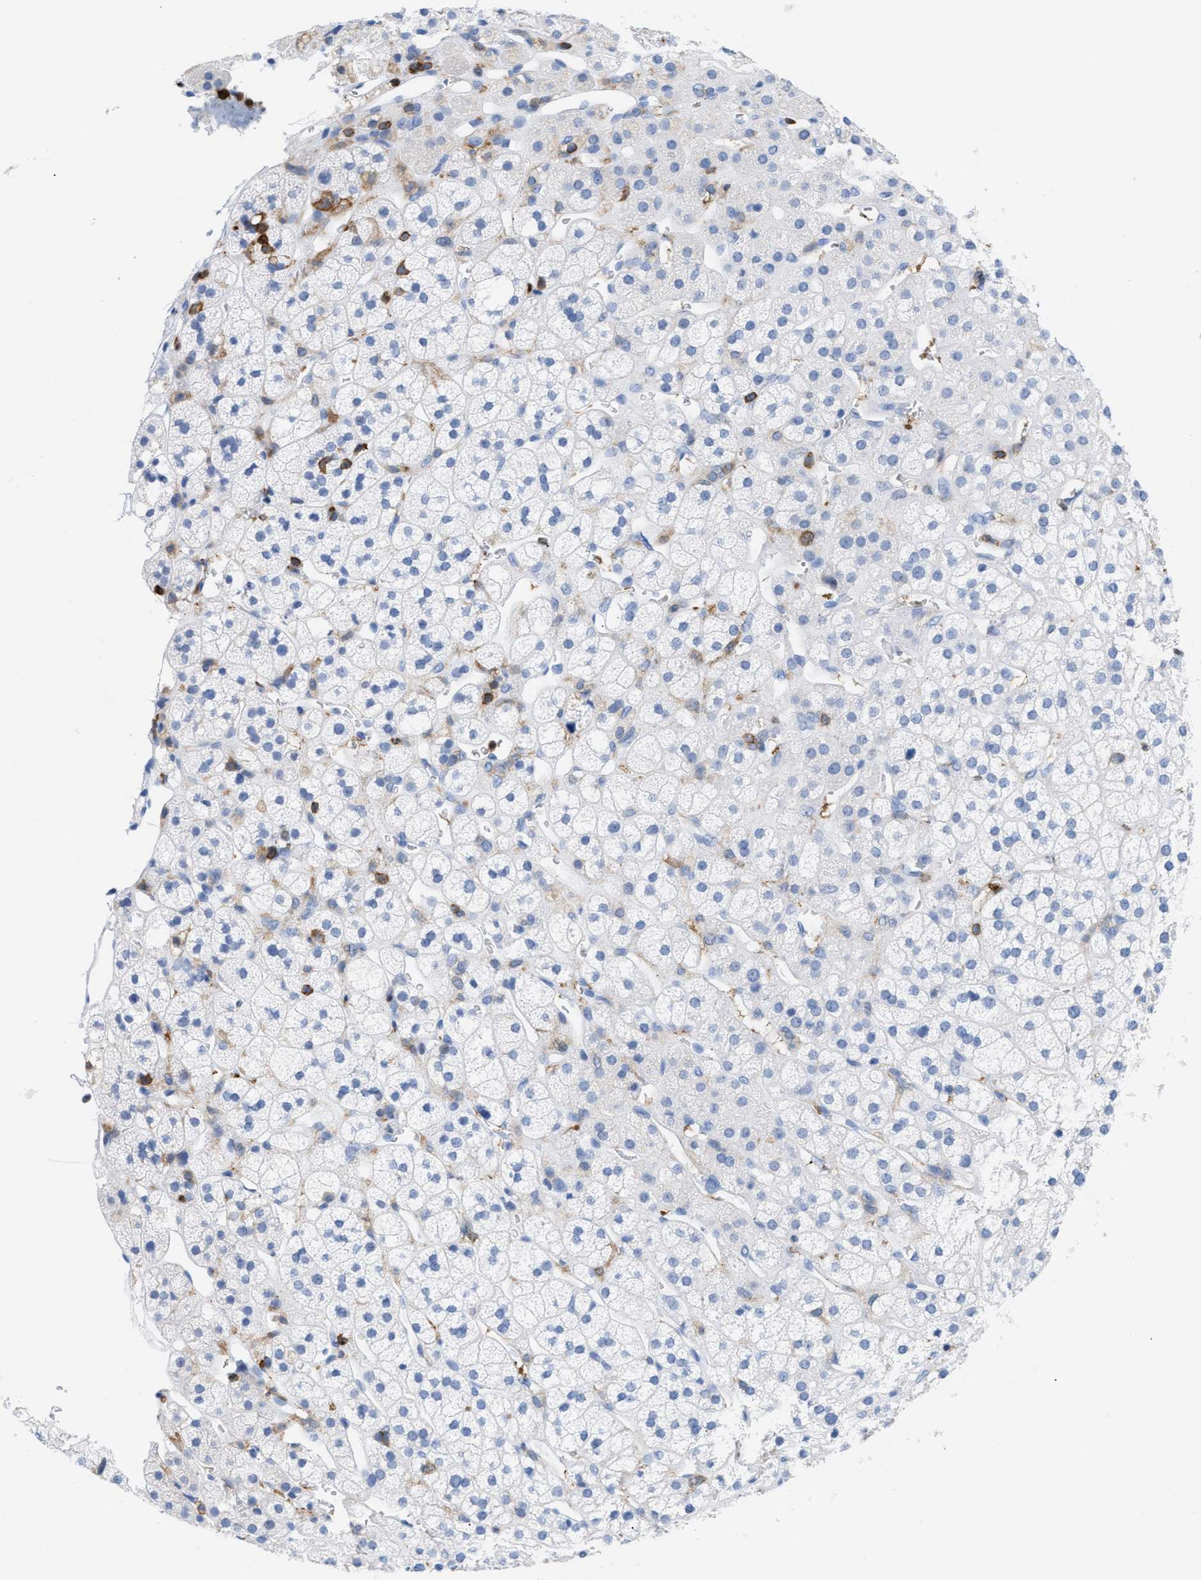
{"staining": {"intensity": "negative", "quantity": "none", "location": "none"}, "tissue": "adrenal gland", "cell_type": "Glandular cells", "image_type": "normal", "snomed": [{"axis": "morphology", "description": "Normal tissue, NOS"}, {"axis": "topography", "description": "Adrenal gland"}], "caption": "This is a image of immunohistochemistry staining of normal adrenal gland, which shows no staining in glandular cells.", "gene": "LCP1", "patient": {"sex": "male", "age": 56}}